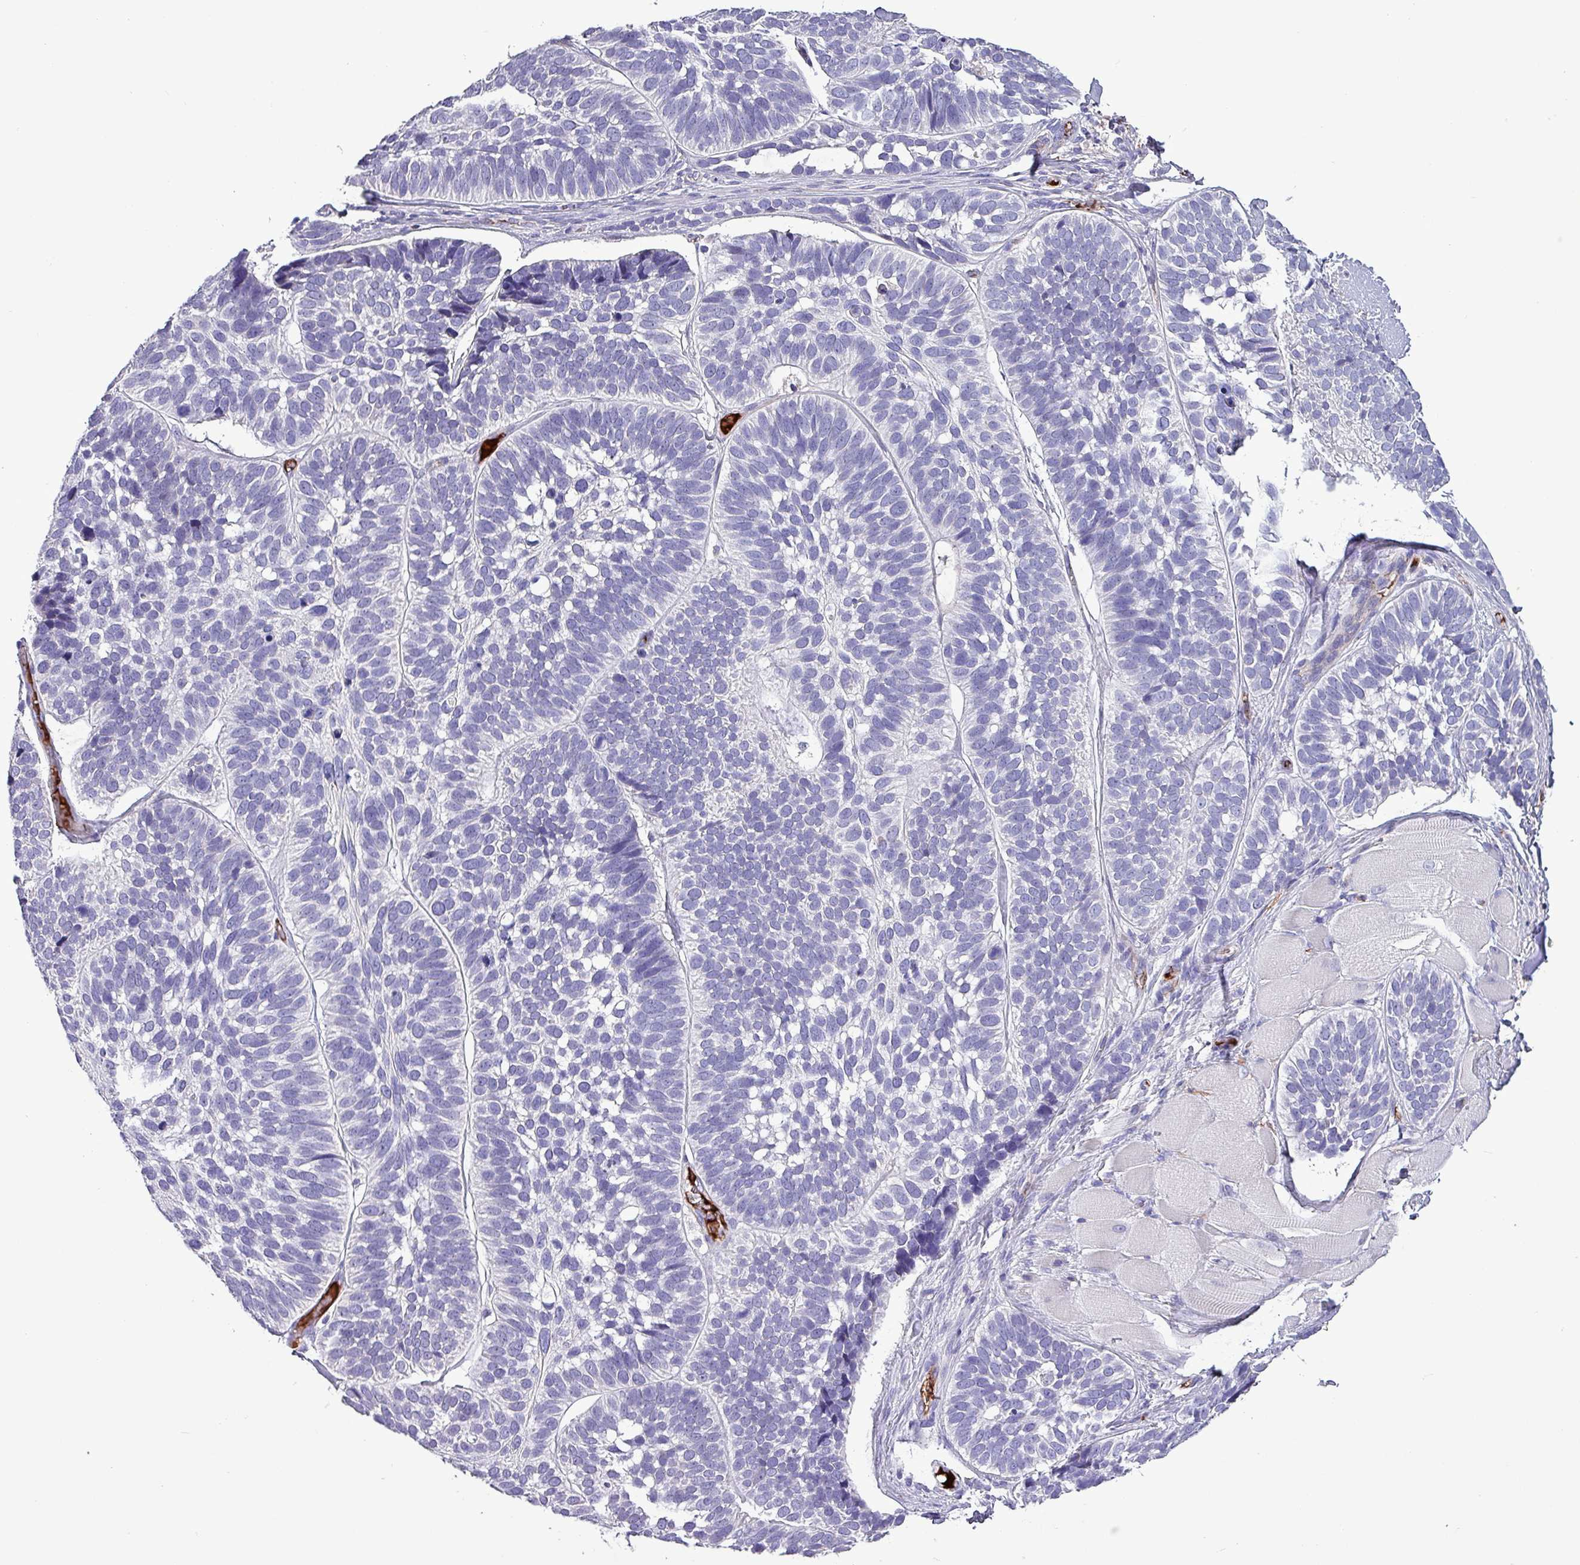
{"staining": {"intensity": "negative", "quantity": "none", "location": "none"}, "tissue": "skin cancer", "cell_type": "Tumor cells", "image_type": "cancer", "snomed": [{"axis": "morphology", "description": "Basal cell carcinoma"}, {"axis": "topography", "description": "Skin"}], "caption": "Basal cell carcinoma (skin) stained for a protein using immunohistochemistry (IHC) shows no staining tumor cells.", "gene": "HP", "patient": {"sex": "male", "age": 62}}